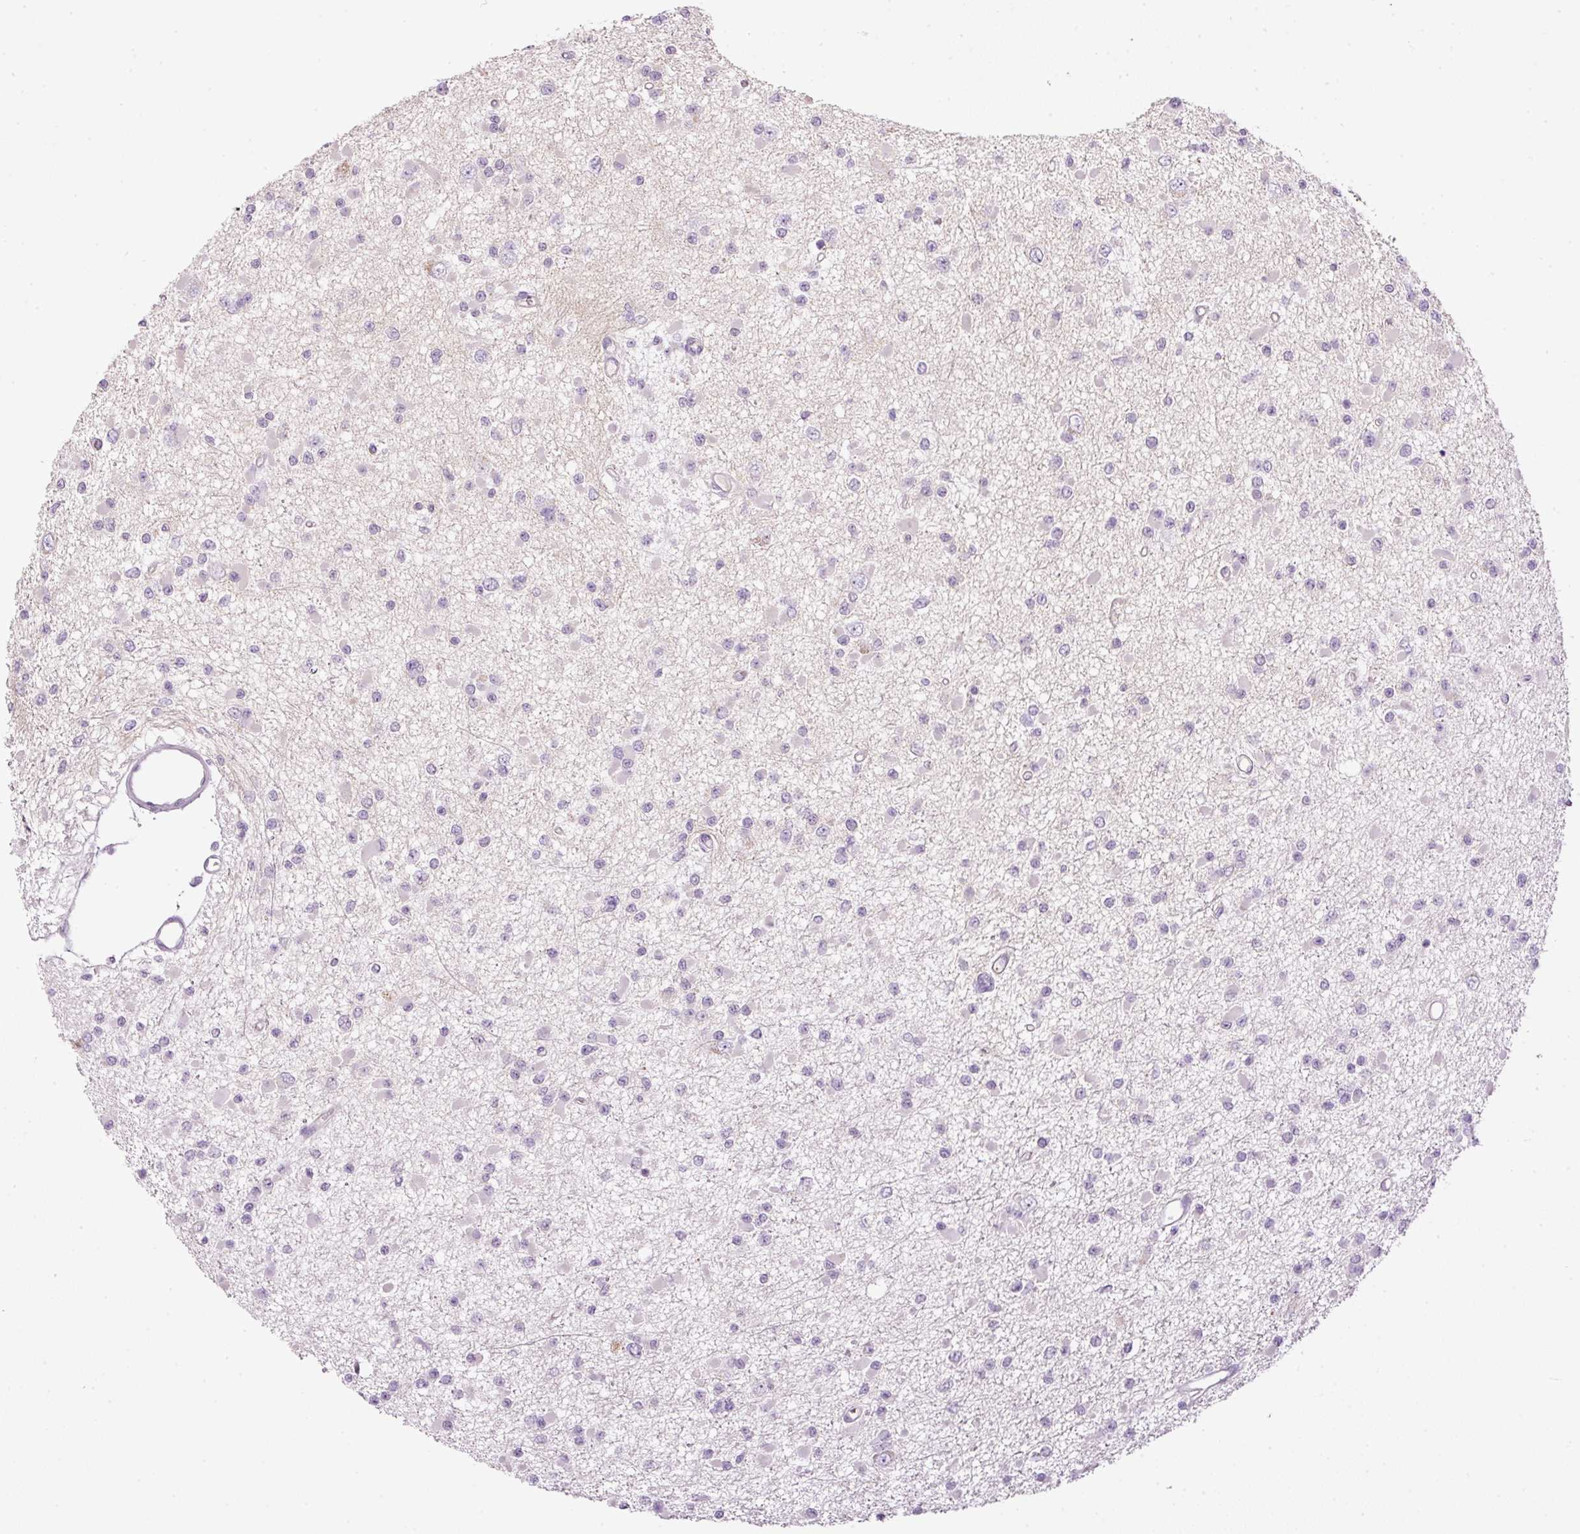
{"staining": {"intensity": "negative", "quantity": "none", "location": "none"}, "tissue": "glioma", "cell_type": "Tumor cells", "image_type": "cancer", "snomed": [{"axis": "morphology", "description": "Glioma, malignant, Low grade"}, {"axis": "topography", "description": "Brain"}], "caption": "Image shows no protein expression in tumor cells of malignant low-grade glioma tissue.", "gene": "SRC", "patient": {"sex": "female", "age": 22}}